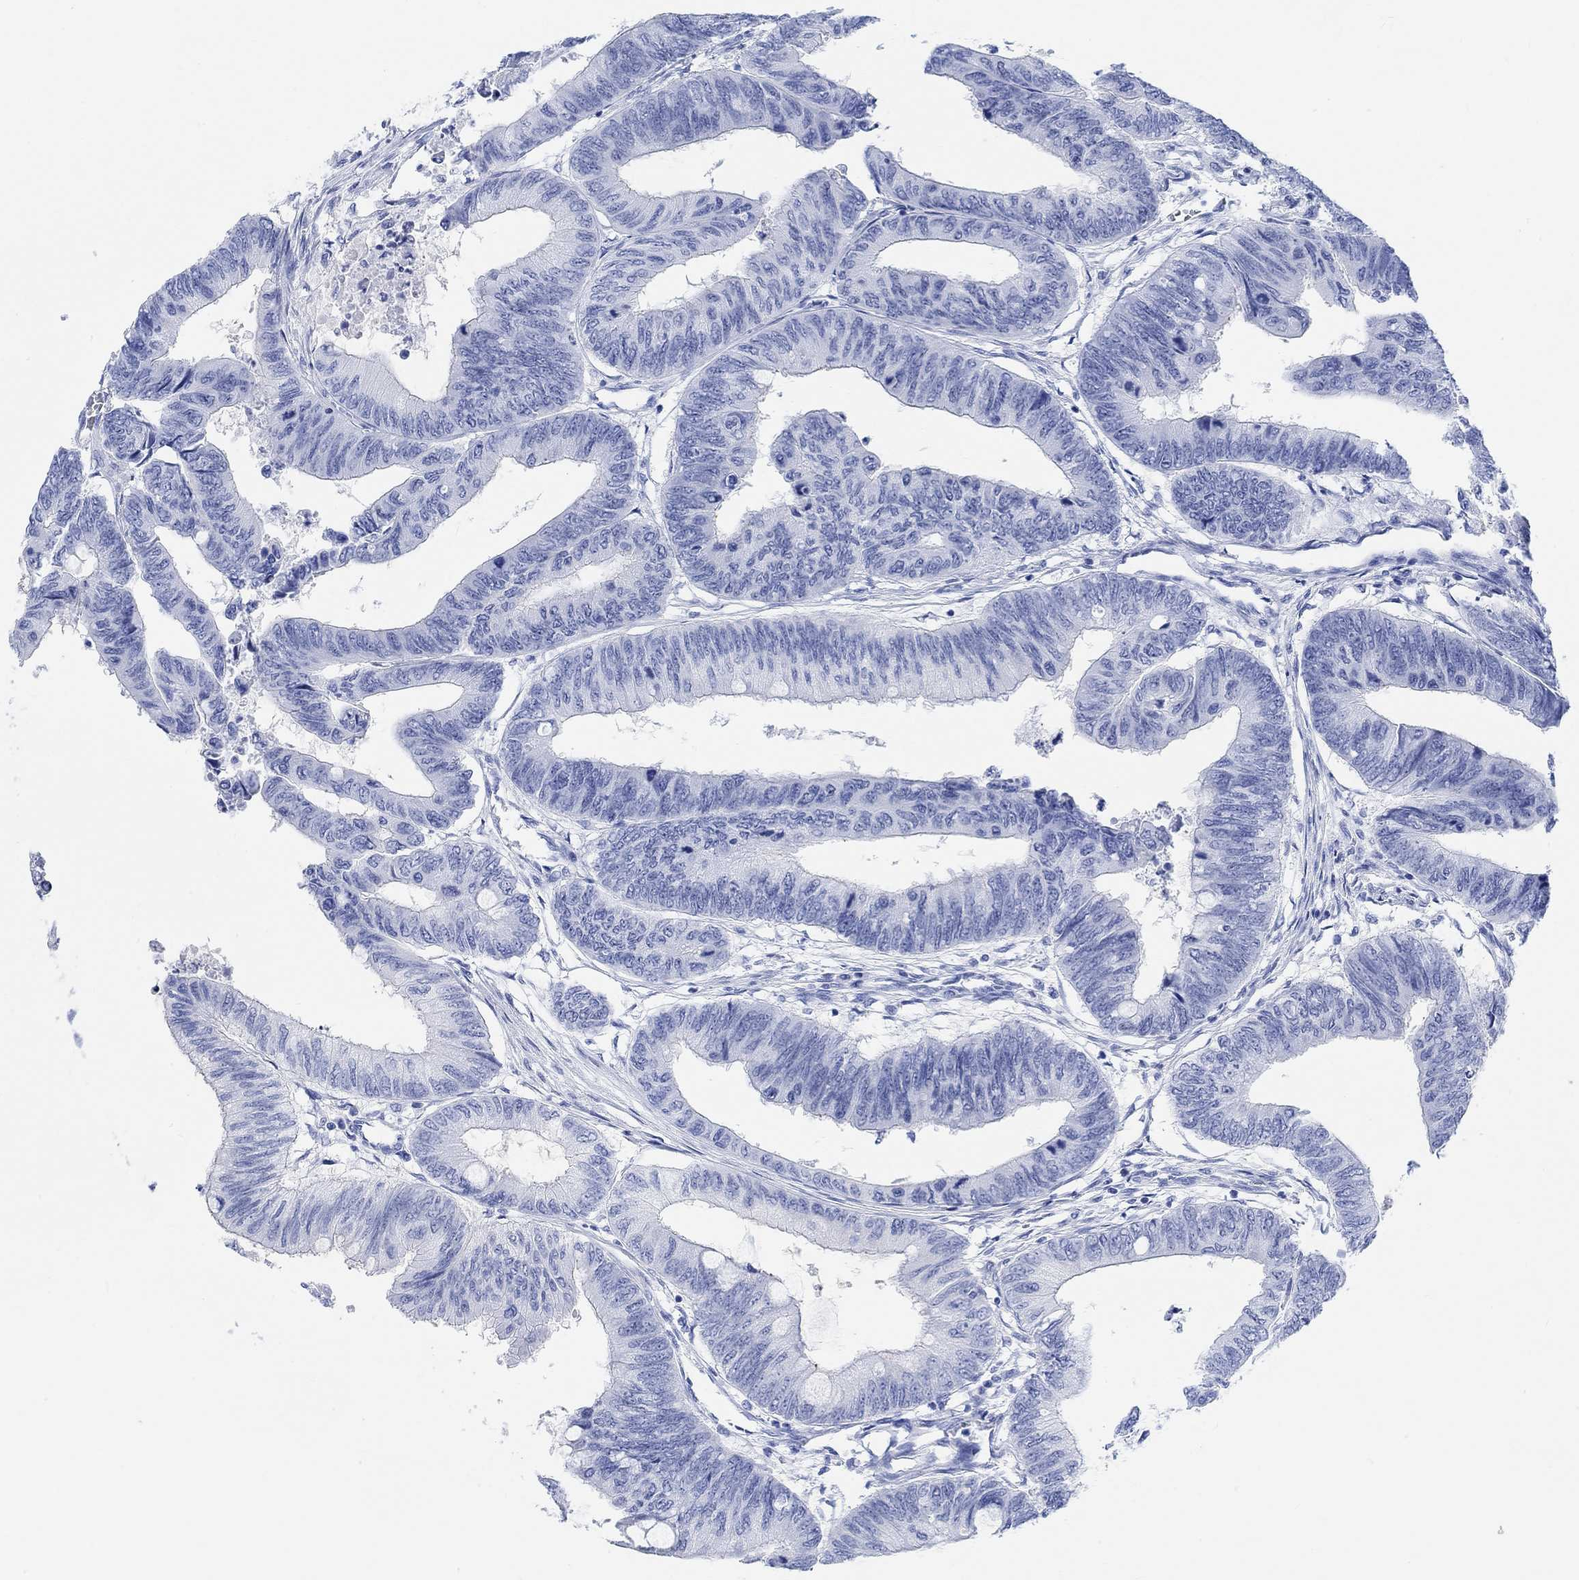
{"staining": {"intensity": "negative", "quantity": "none", "location": "none"}, "tissue": "colorectal cancer", "cell_type": "Tumor cells", "image_type": "cancer", "snomed": [{"axis": "morphology", "description": "Normal tissue, NOS"}, {"axis": "morphology", "description": "Adenocarcinoma, NOS"}, {"axis": "topography", "description": "Rectum"}, {"axis": "topography", "description": "Peripheral nerve tissue"}], "caption": "DAB immunohistochemical staining of human colorectal adenocarcinoma exhibits no significant staining in tumor cells.", "gene": "ANKRD33", "patient": {"sex": "male", "age": 92}}